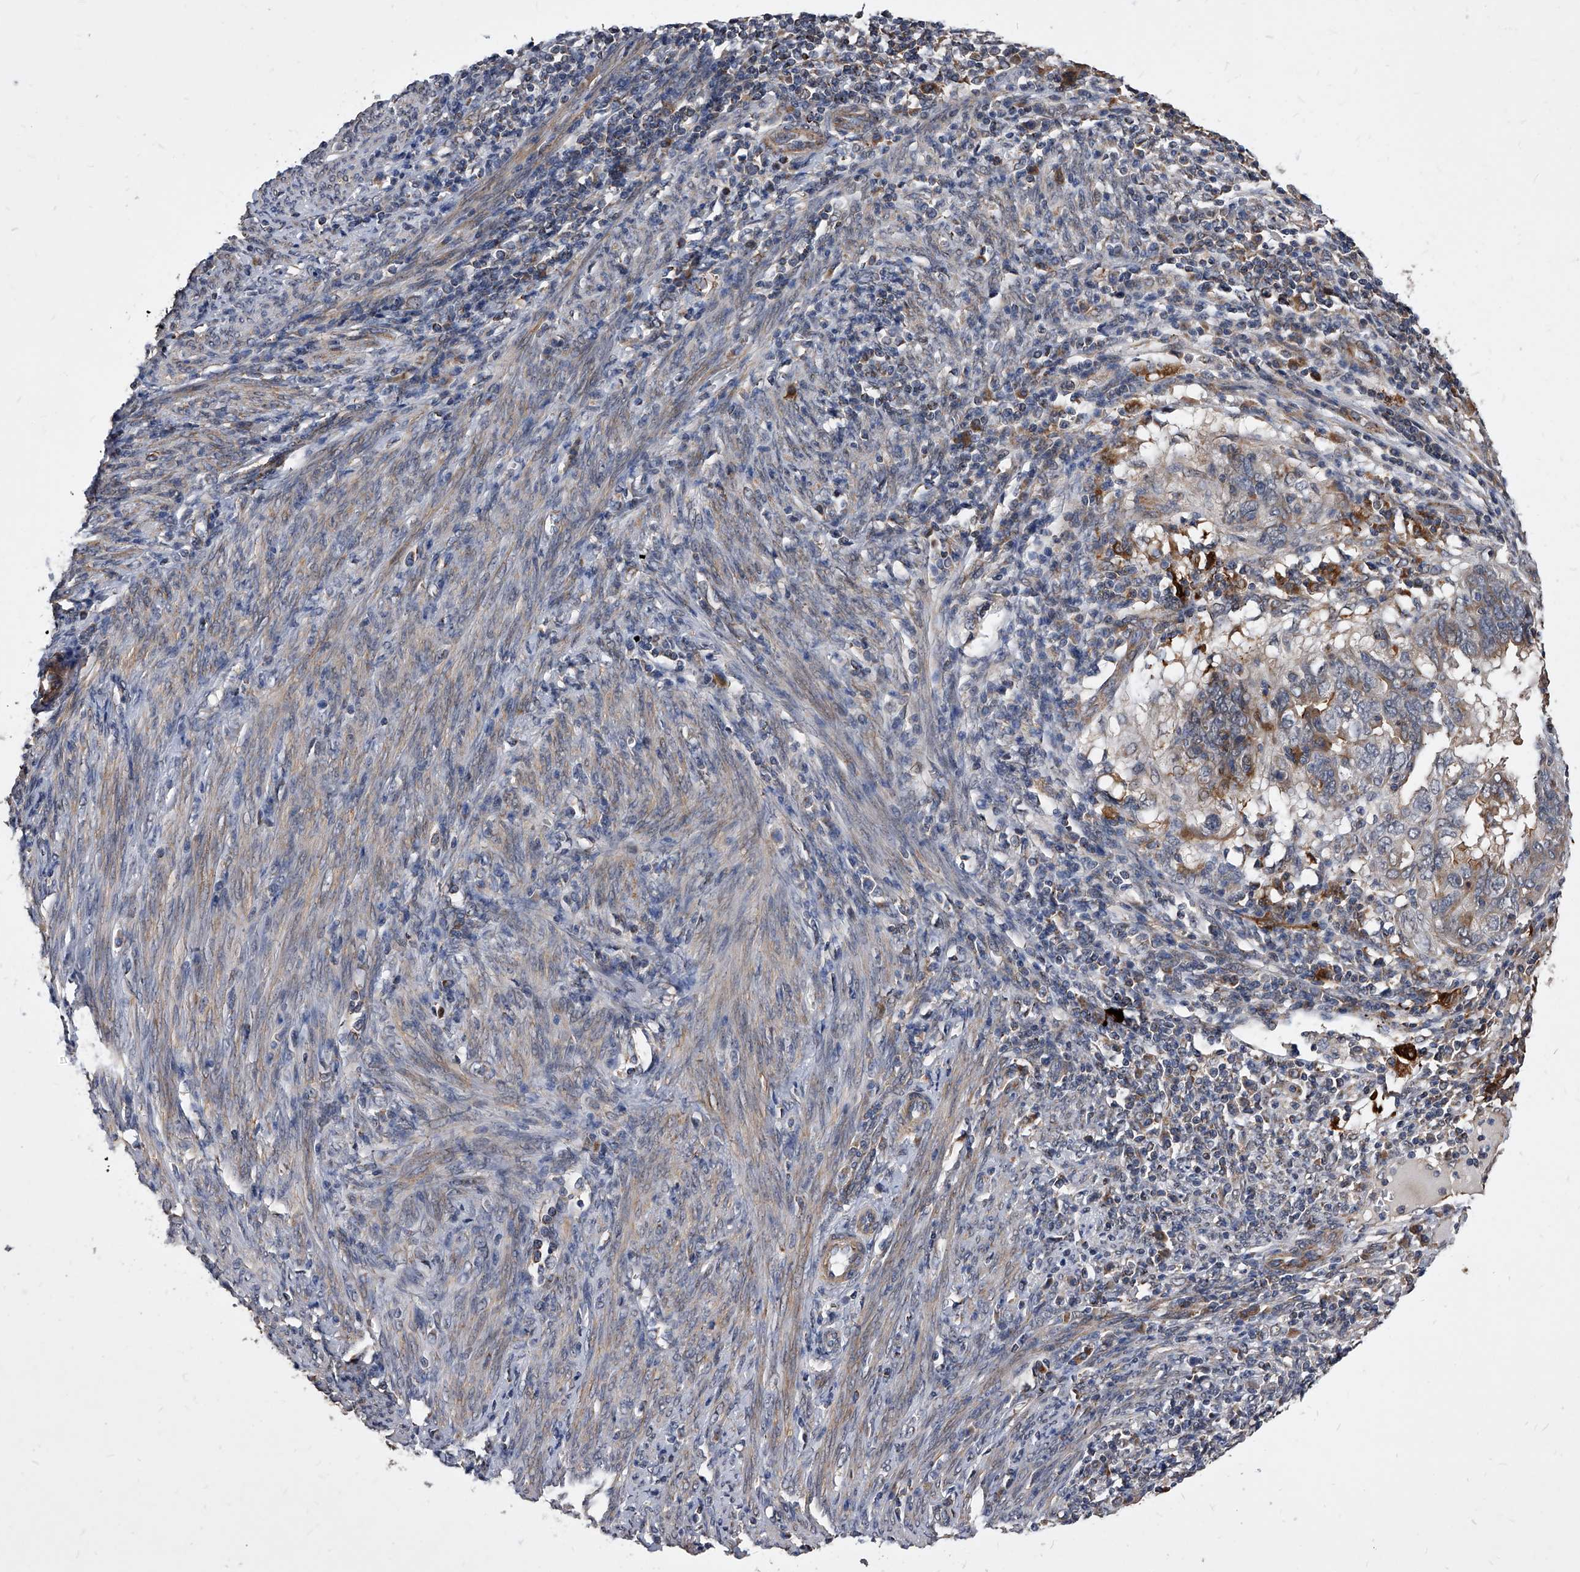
{"staining": {"intensity": "weak", "quantity": "<25%", "location": "cytoplasmic/membranous"}, "tissue": "endometrial cancer", "cell_type": "Tumor cells", "image_type": "cancer", "snomed": [{"axis": "morphology", "description": "Adenocarcinoma, NOS"}, {"axis": "topography", "description": "Uterus"}], "caption": "This is an immunohistochemistry photomicrograph of endometrial cancer (adenocarcinoma). There is no positivity in tumor cells.", "gene": "SOBP", "patient": {"sex": "female", "age": 77}}